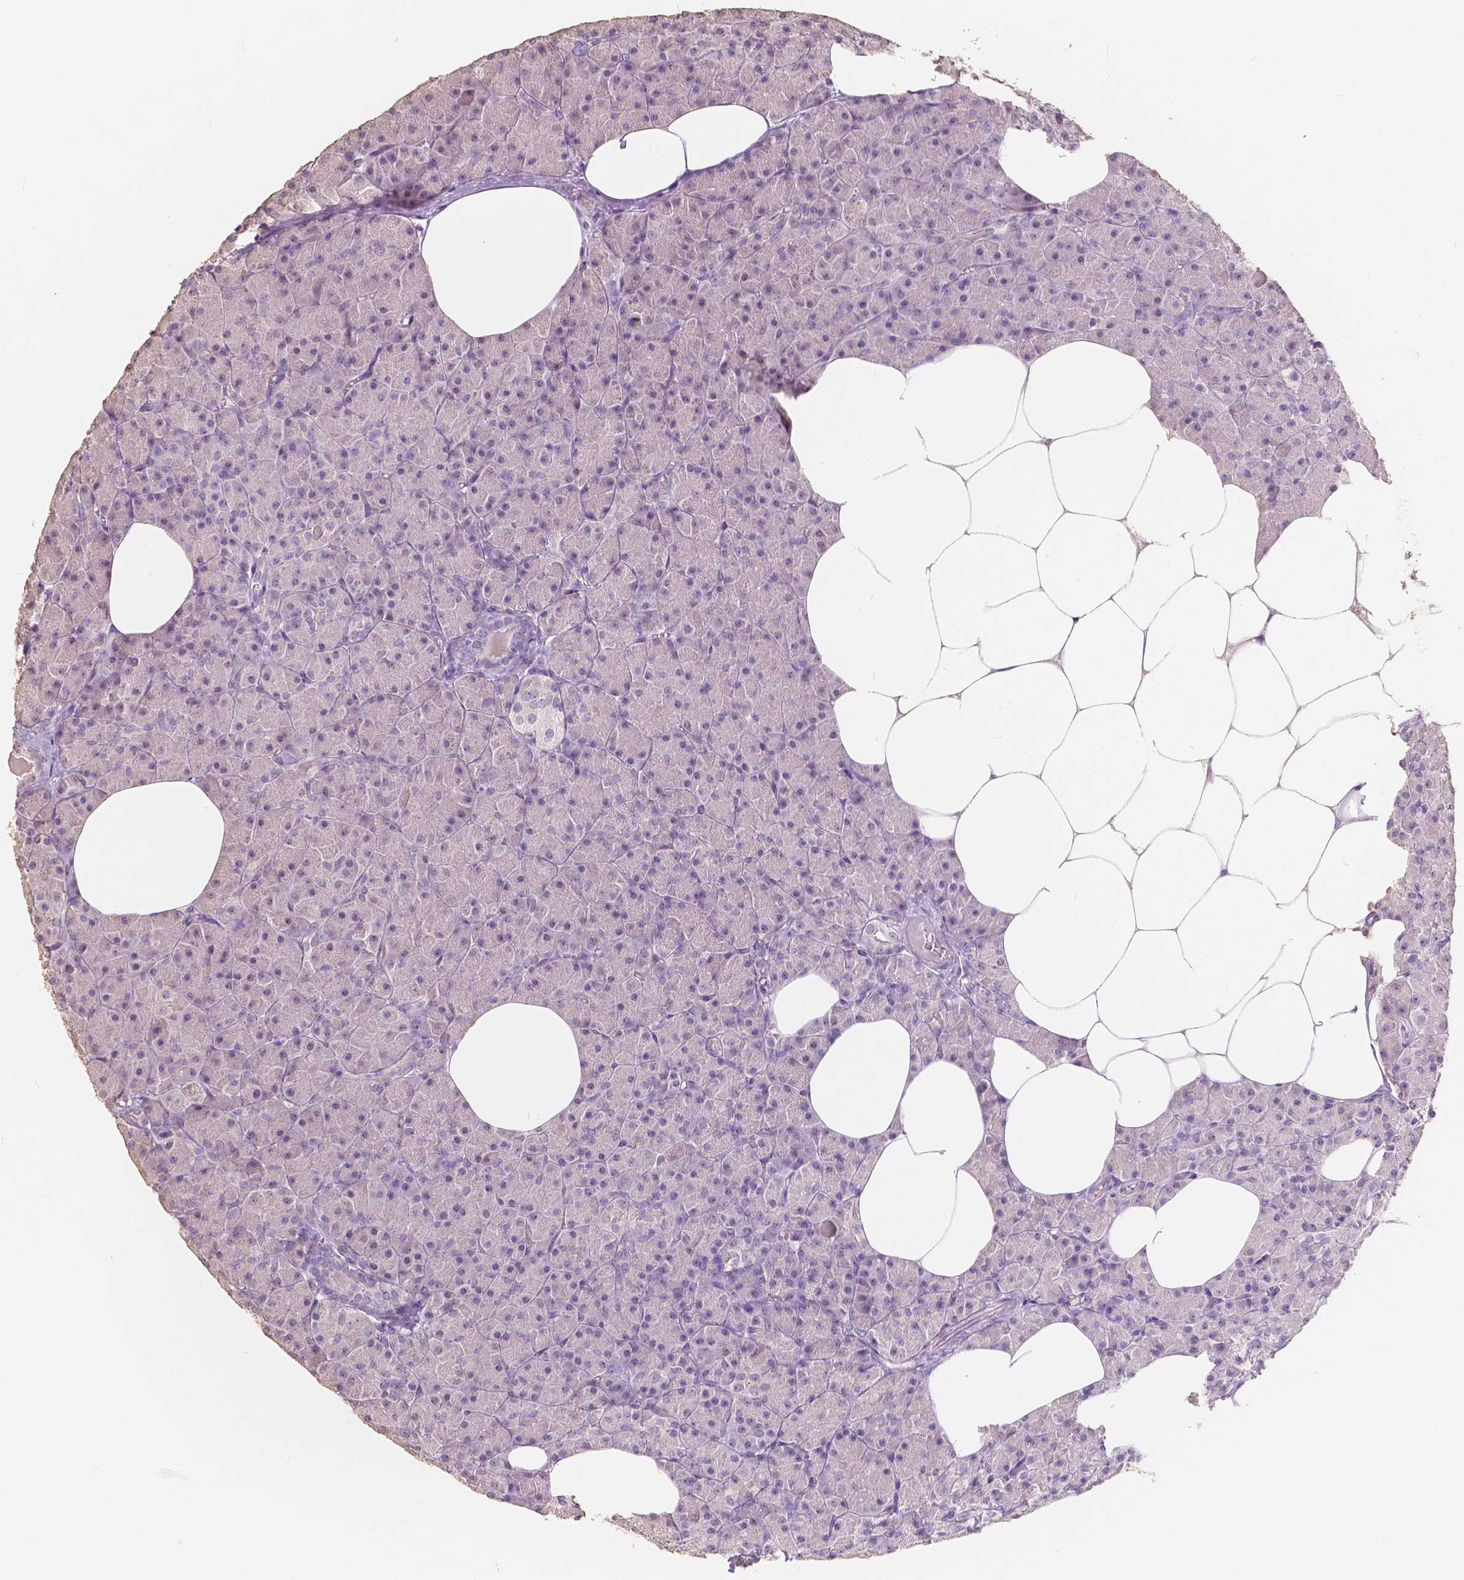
{"staining": {"intensity": "weak", "quantity": "25%-75%", "location": "nuclear"}, "tissue": "pancreas", "cell_type": "Exocrine glandular cells", "image_type": "normal", "snomed": [{"axis": "morphology", "description": "Normal tissue, NOS"}, {"axis": "topography", "description": "Pancreas"}], "caption": "Immunohistochemistry staining of unremarkable pancreas, which exhibits low levels of weak nuclear positivity in approximately 25%-75% of exocrine glandular cells indicating weak nuclear protein positivity. The staining was performed using DAB (brown) for protein detection and nuclei were counterstained in hematoxylin (blue).", "gene": "SOX15", "patient": {"sex": "female", "age": 45}}